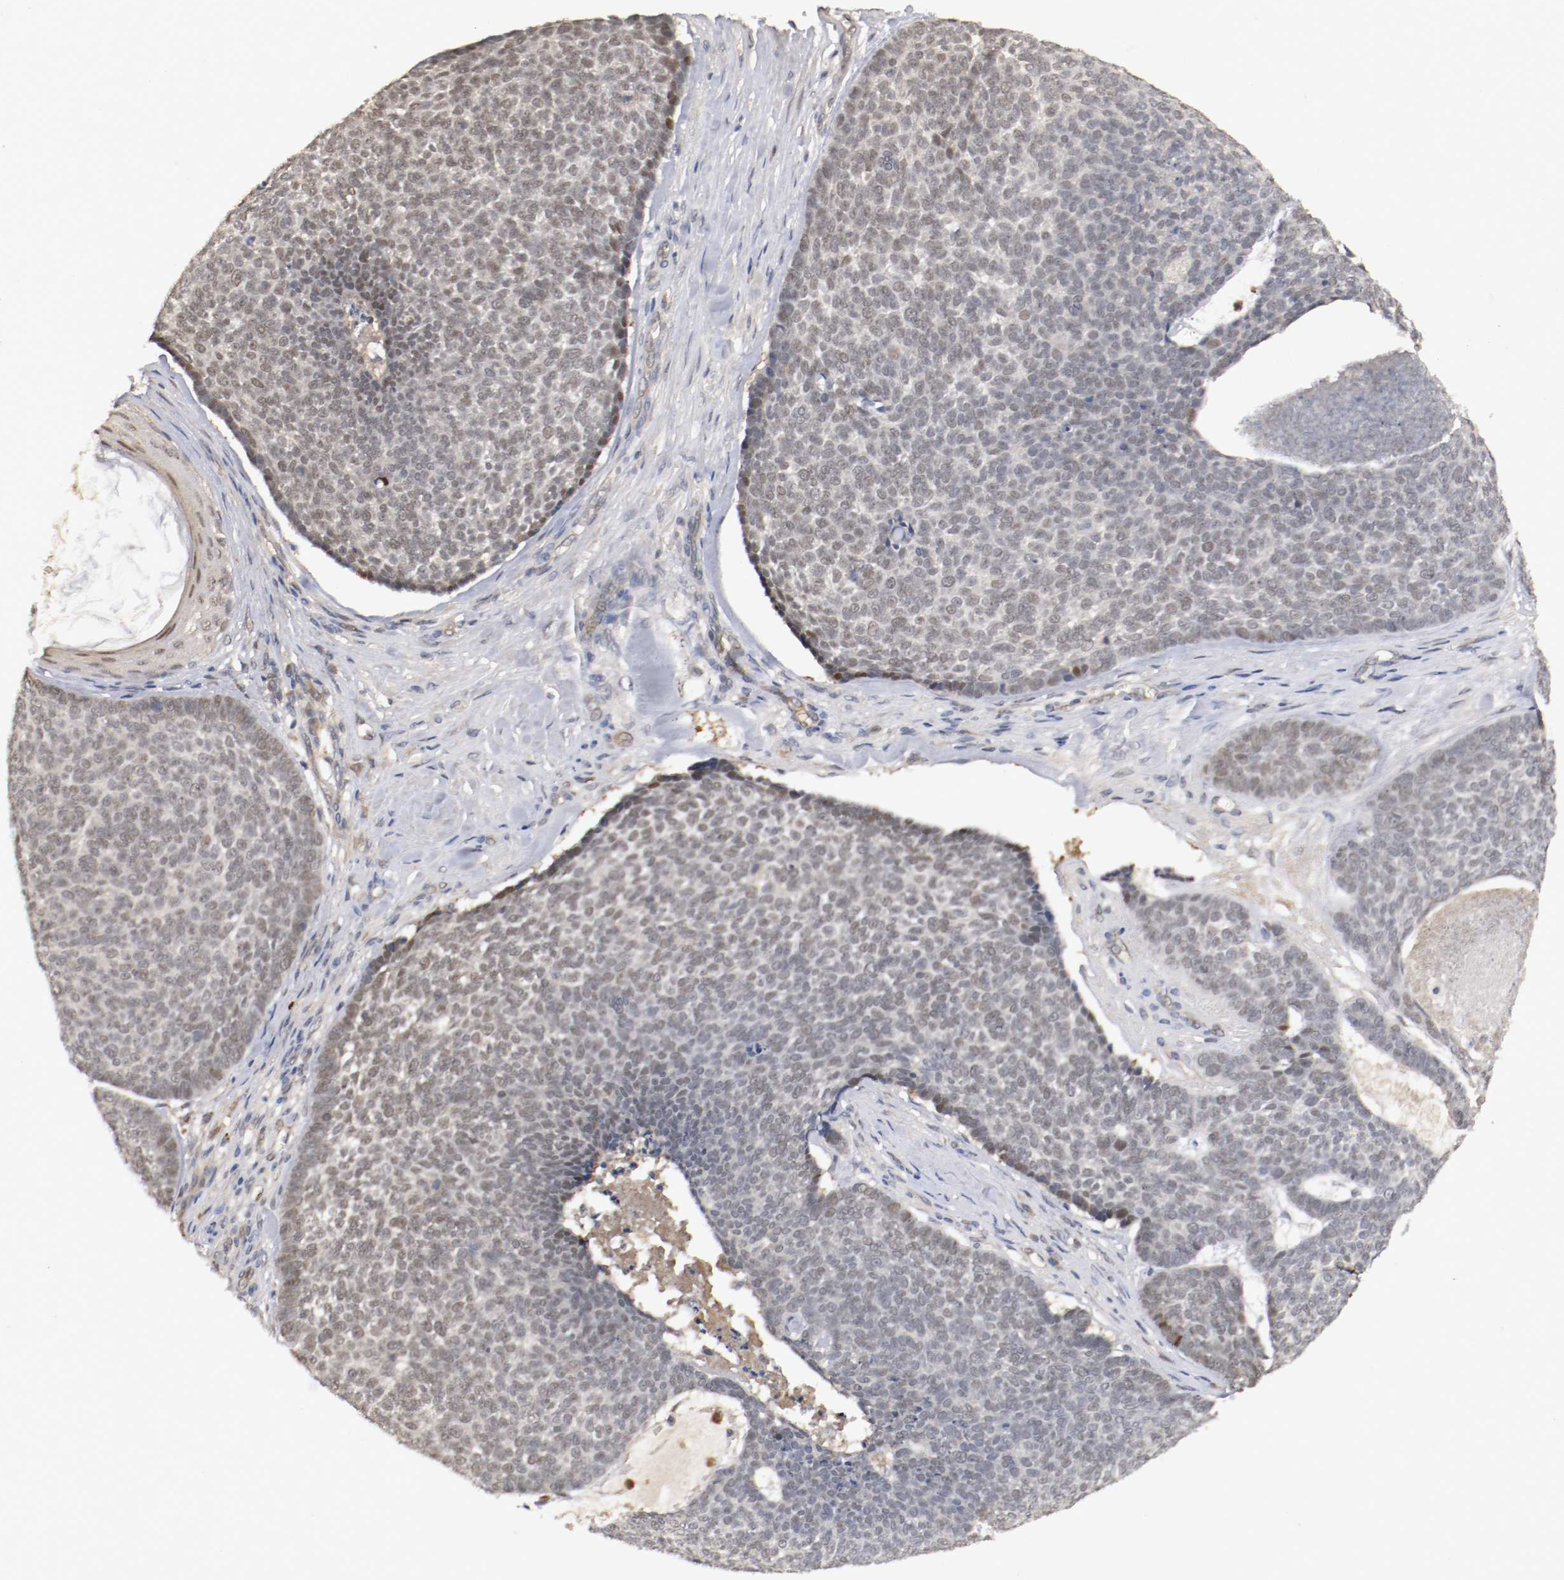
{"staining": {"intensity": "negative", "quantity": "none", "location": "none"}, "tissue": "skin cancer", "cell_type": "Tumor cells", "image_type": "cancer", "snomed": [{"axis": "morphology", "description": "Basal cell carcinoma"}, {"axis": "topography", "description": "Skin"}], "caption": "Skin basal cell carcinoma stained for a protein using immunohistochemistry displays no staining tumor cells.", "gene": "DNMT3B", "patient": {"sex": "male", "age": 84}}